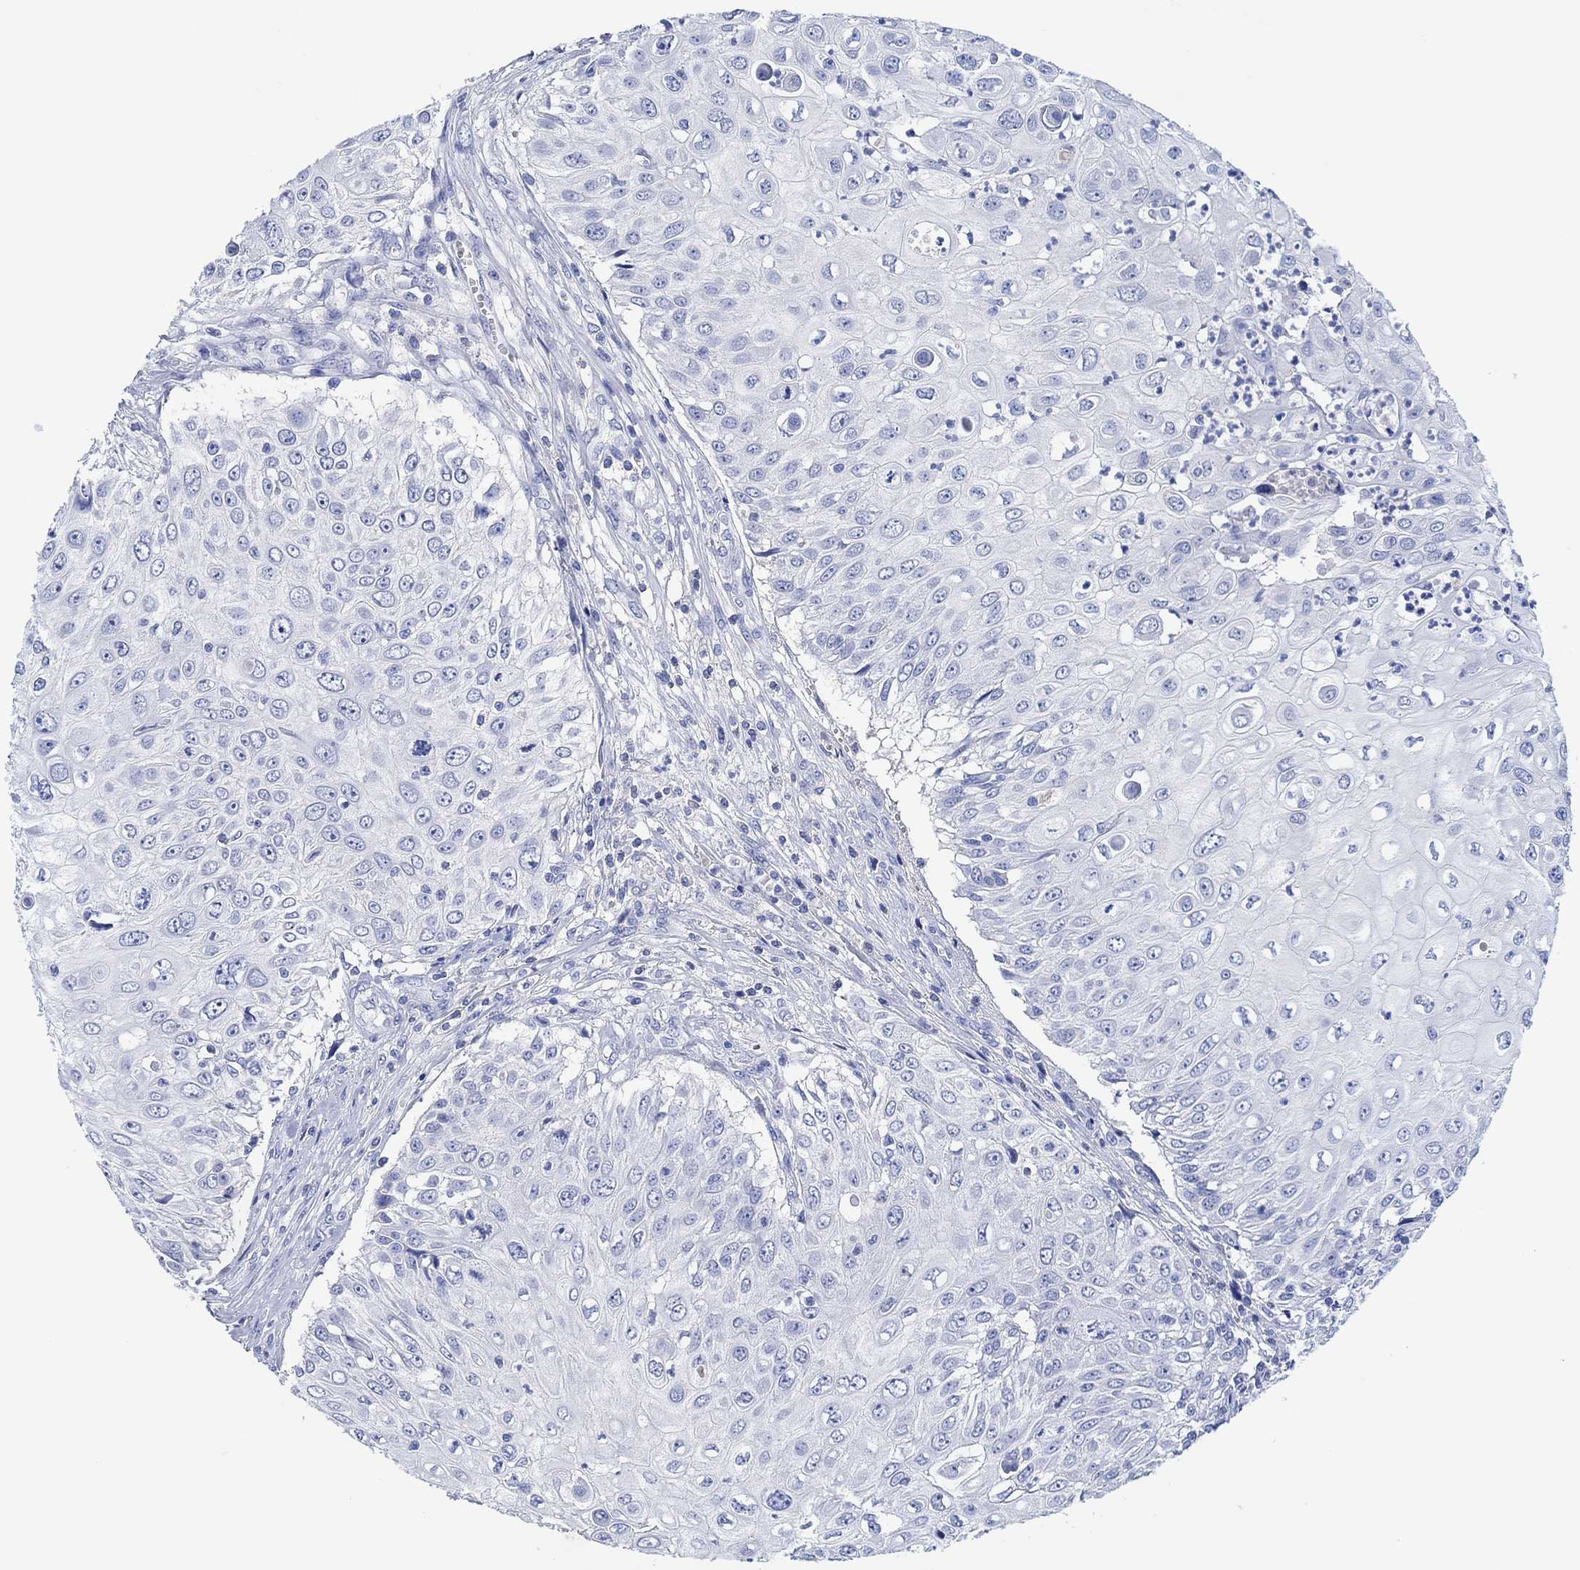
{"staining": {"intensity": "negative", "quantity": "none", "location": "none"}, "tissue": "urothelial cancer", "cell_type": "Tumor cells", "image_type": "cancer", "snomed": [{"axis": "morphology", "description": "Urothelial carcinoma, High grade"}, {"axis": "topography", "description": "Urinary bladder"}], "caption": "Immunohistochemical staining of human urothelial carcinoma (high-grade) exhibits no significant positivity in tumor cells.", "gene": "CPNE6", "patient": {"sex": "female", "age": 79}}